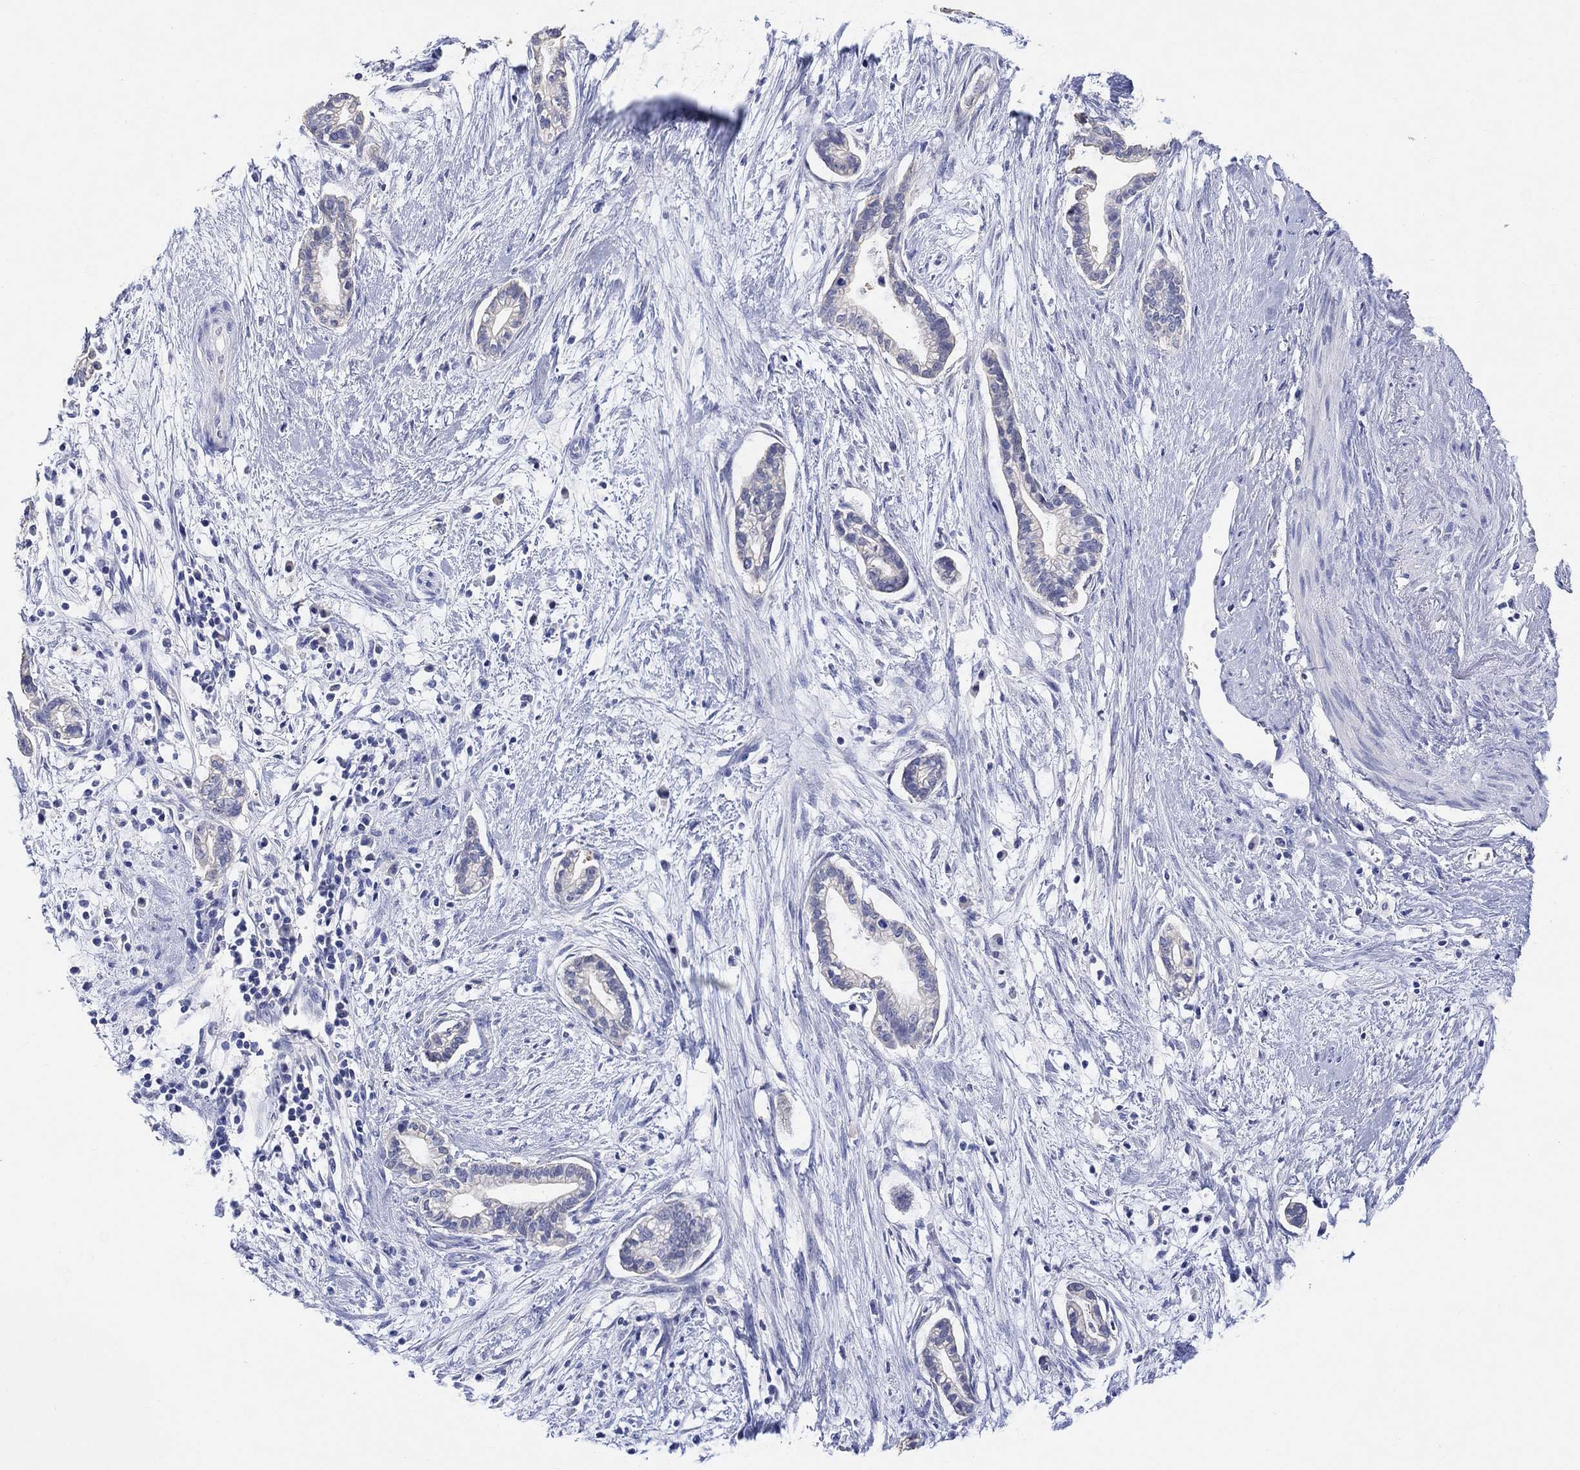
{"staining": {"intensity": "negative", "quantity": "none", "location": "none"}, "tissue": "cervical cancer", "cell_type": "Tumor cells", "image_type": "cancer", "snomed": [{"axis": "morphology", "description": "Adenocarcinoma, NOS"}, {"axis": "topography", "description": "Cervix"}], "caption": "A photomicrograph of human cervical adenocarcinoma is negative for staining in tumor cells.", "gene": "TYR", "patient": {"sex": "female", "age": 62}}